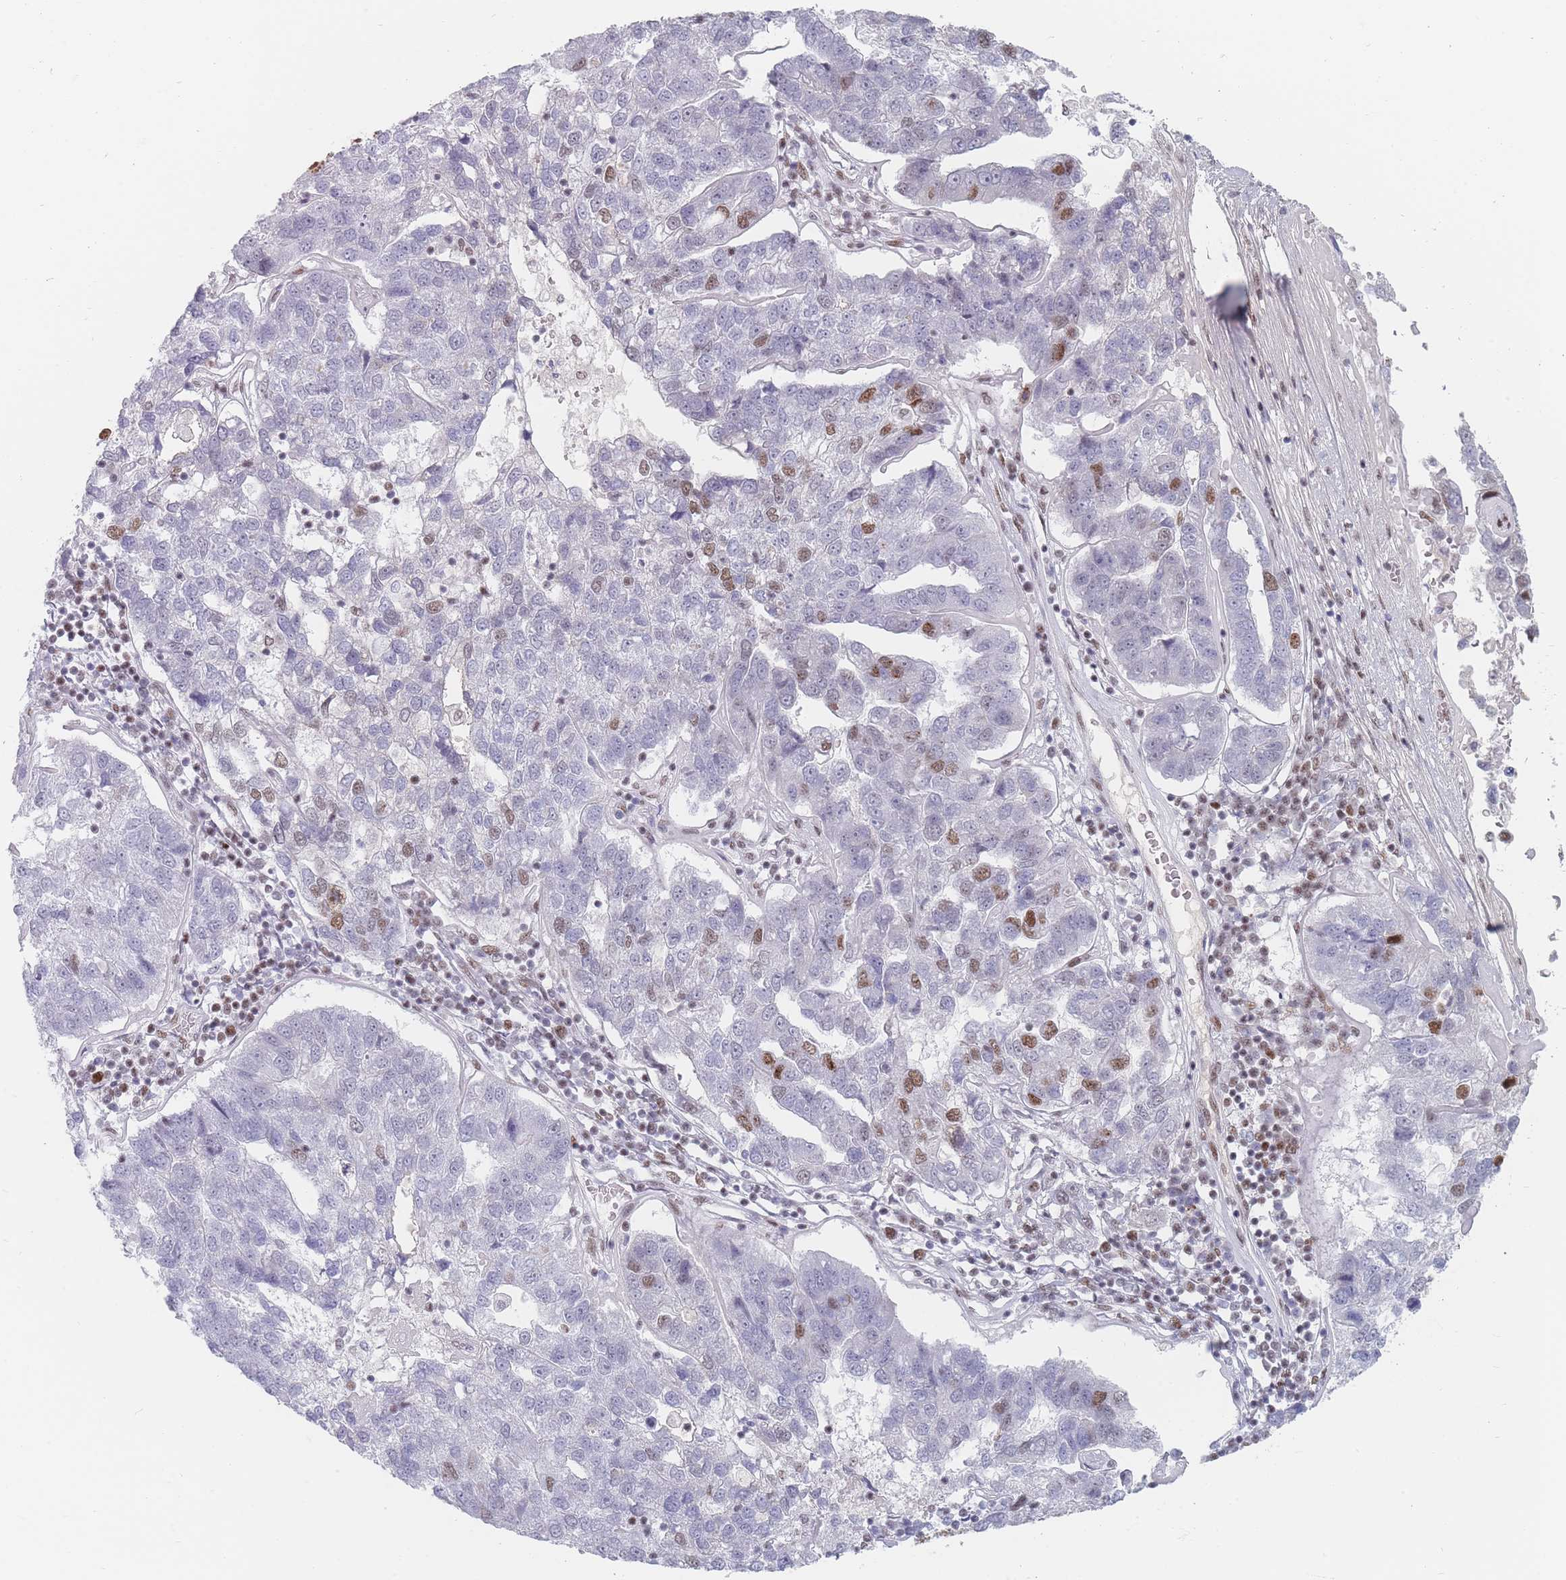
{"staining": {"intensity": "moderate", "quantity": "<25%", "location": "nuclear"}, "tissue": "pancreatic cancer", "cell_type": "Tumor cells", "image_type": "cancer", "snomed": [{"axis": "morphology", "description": "Adenocarcinoma, NOS"}, {"axis": "topography", "description": "Pancreas"}], "caption": "Adenocarcinoma (pancreatic) stained for a protein shows moderate nuclear positivity in tumor cells.", "gene": "SAFB2", "patient": {"sex": "female", "age": 61}}